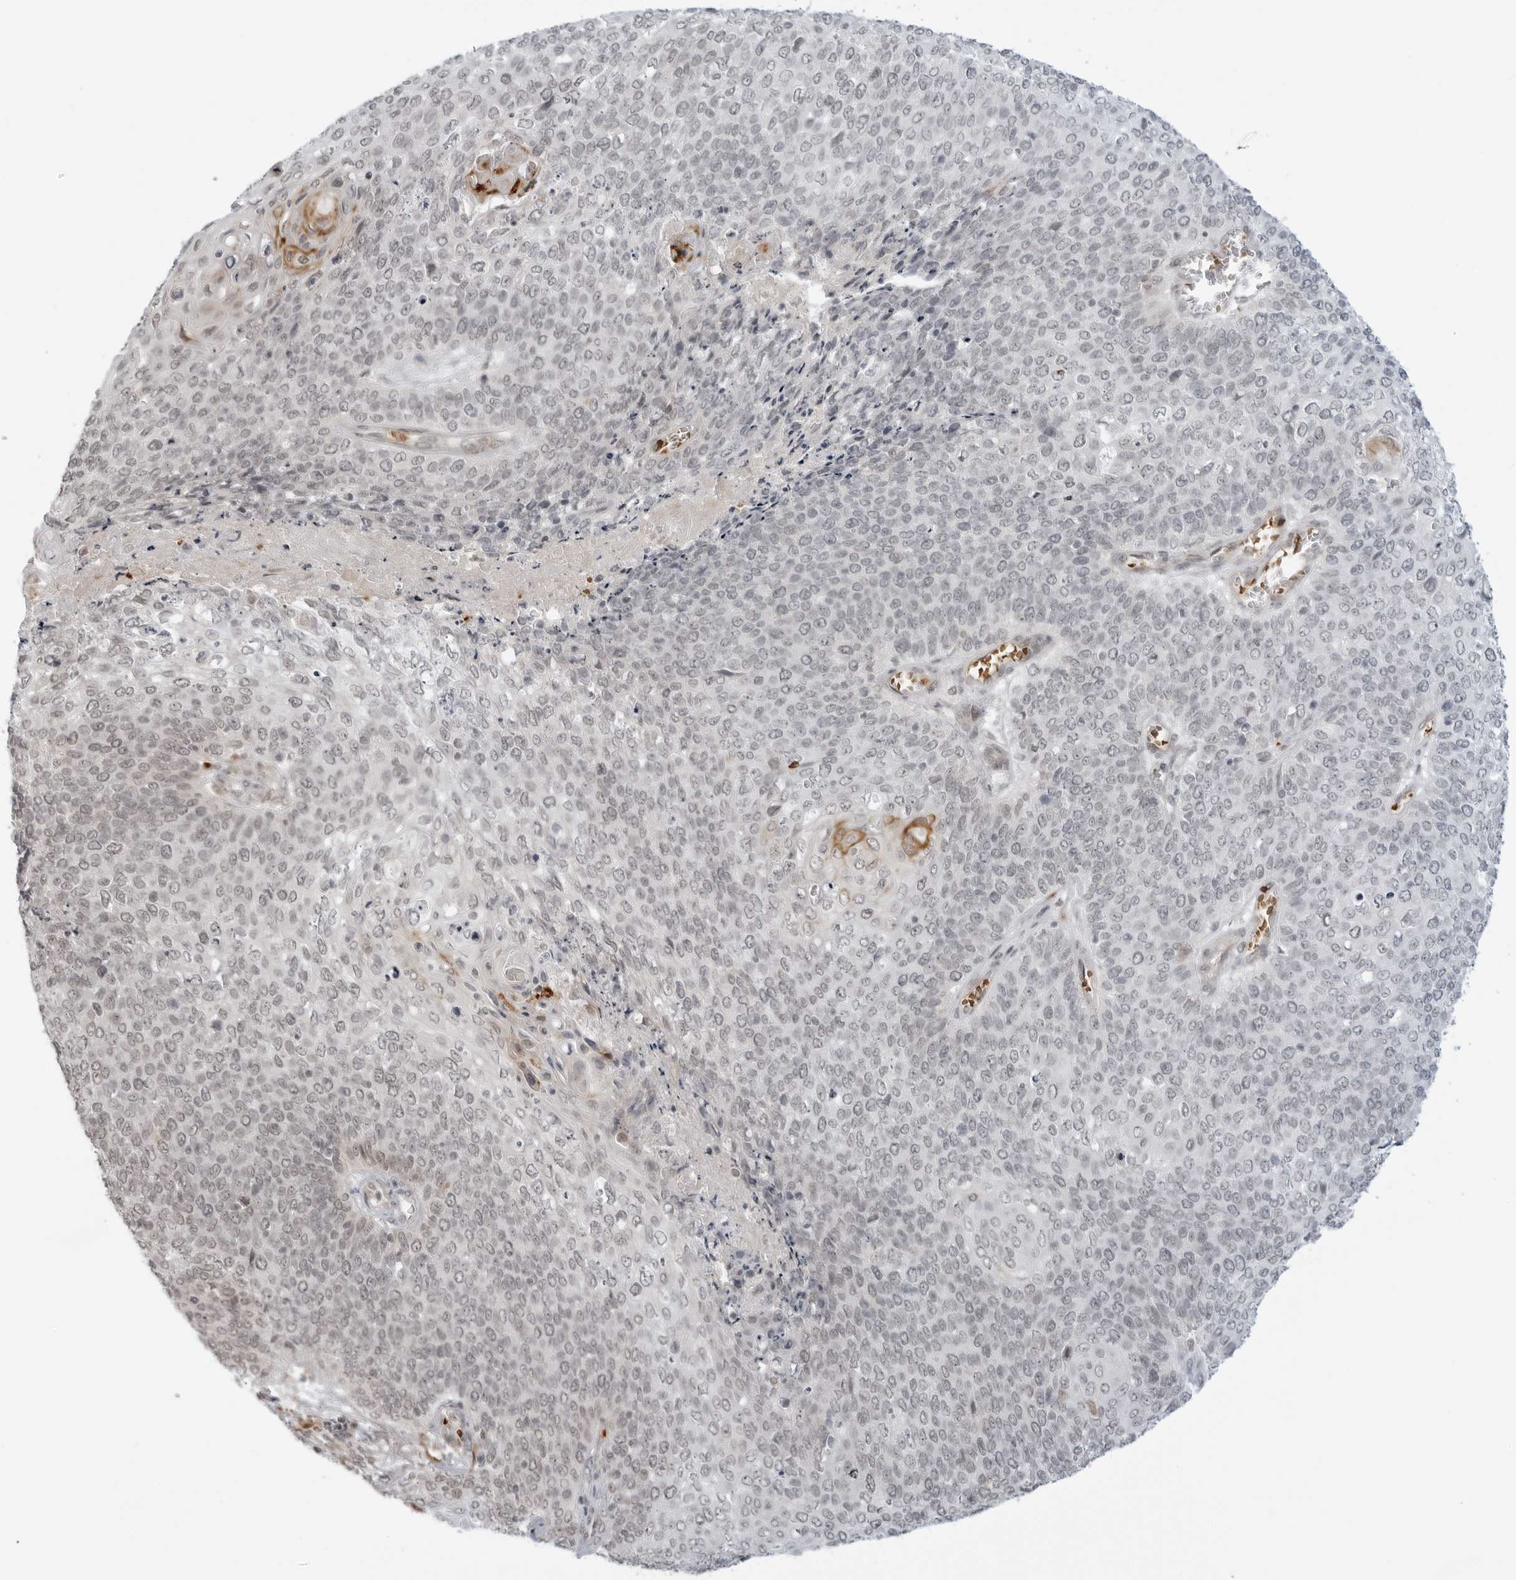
{"staining": {"intensity": "weak", "quantity": "<25%", "location": "nuclear"}, "tissue": "cervical cancer", "cell_type": "Tumor cells", "image_type": "cancer", "snomed": [{"axis": "morphology", "description": "Squamous cell carcinoma, NOS"}, {"axis": "topography", "description": "Cervix"}], "caption": "DAB (3,3'-diaminobenzidine) immunohistochemical staining of human cervical cancer displays no significant staining in tumor cells.", "gene": "SUGCT", "patient": {"sex": "female", "age": 39}}